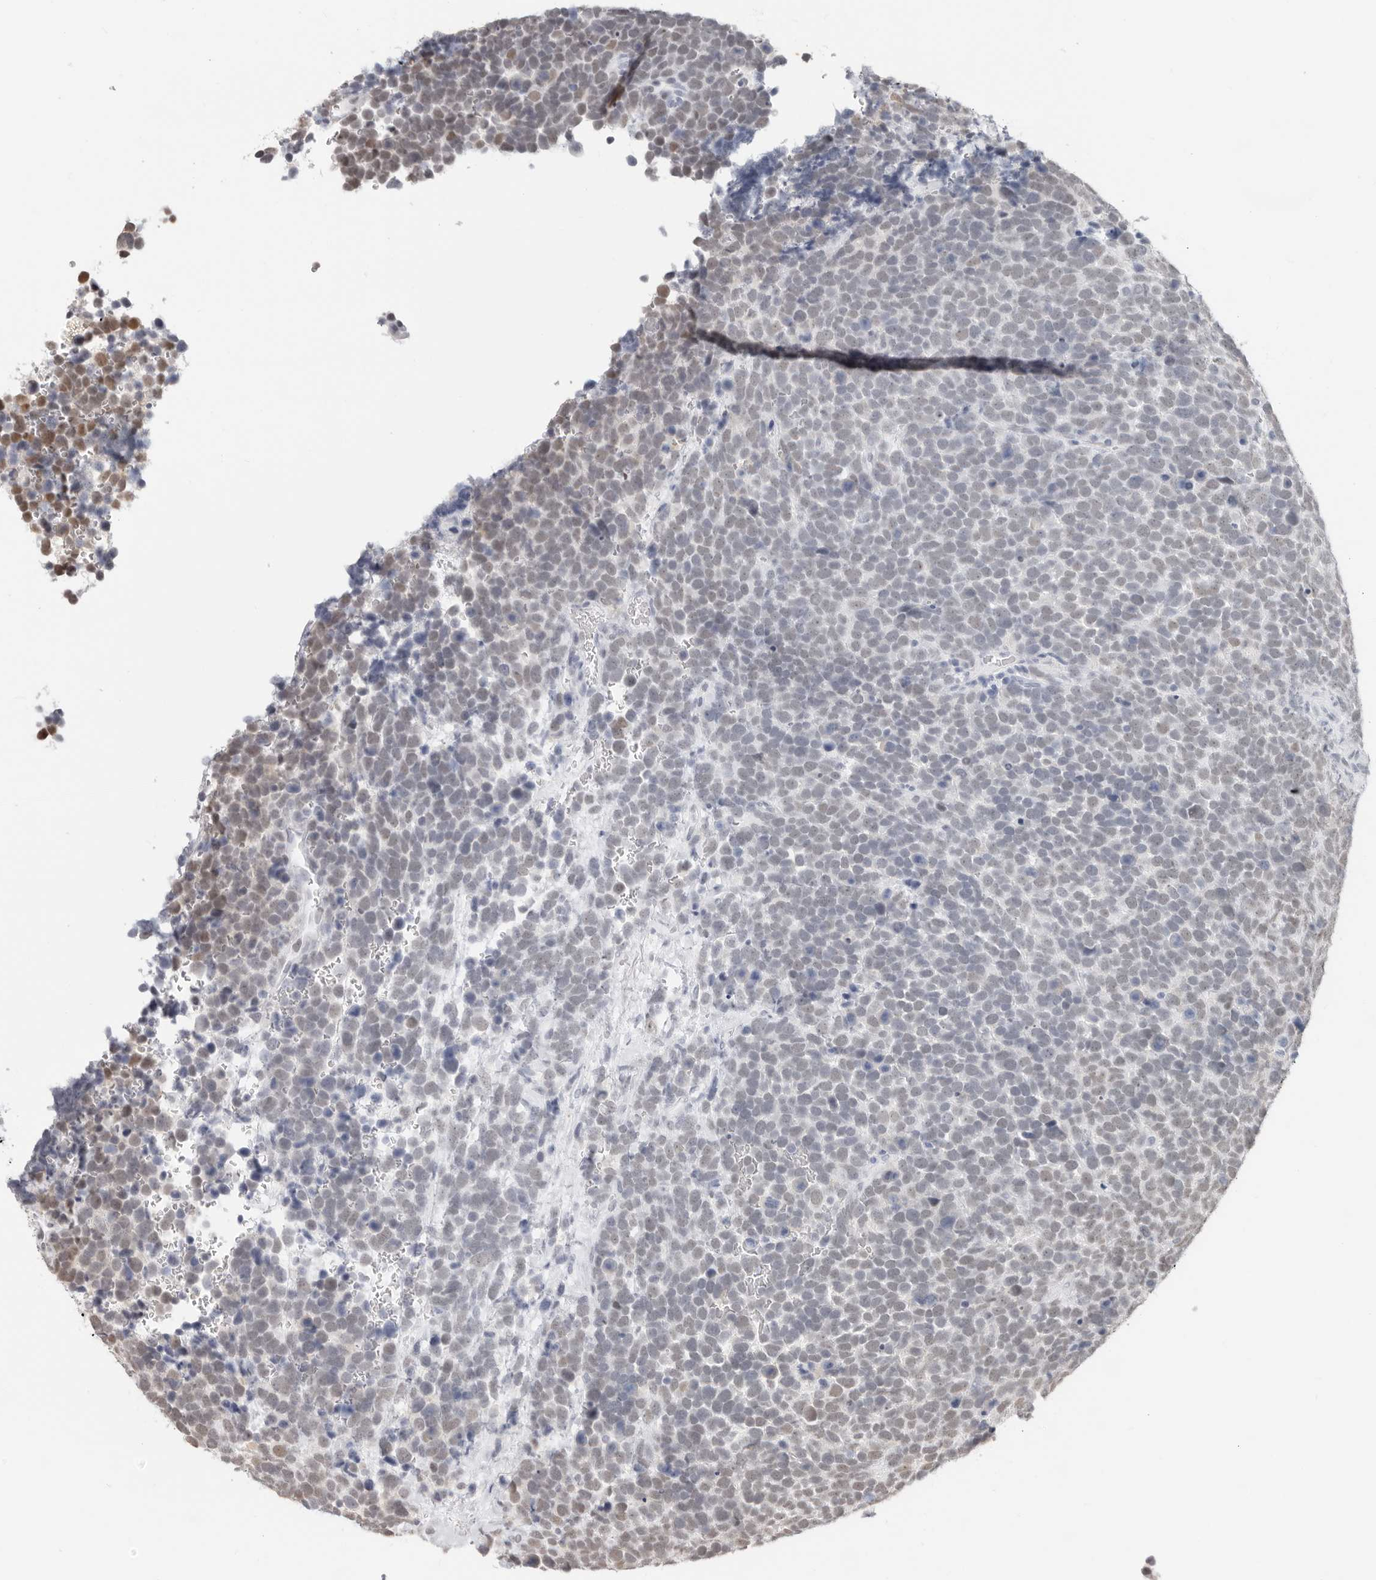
{"staining": {"intensity": "moderate", "quantity": "25%-75%", "location": "nuclear"}, "tissue": "urothelial cancer", "cell_type": "Tumor cells", "image_type": "cancer", "snomed": [{"axis": "morphology", "description": "Urothelial carcinoma, High grade"}, {"axis": "topography", "description": "Urinary bladder"}], "caption": "Immunohistochemical staining of urothelial carcinoma (high-grade) shows medium levels of moderate nuclear protein staining in about 25%-75% of tumor cells.", "gene": "RFC2", "patient": {"sex": "female", "age": 82}}